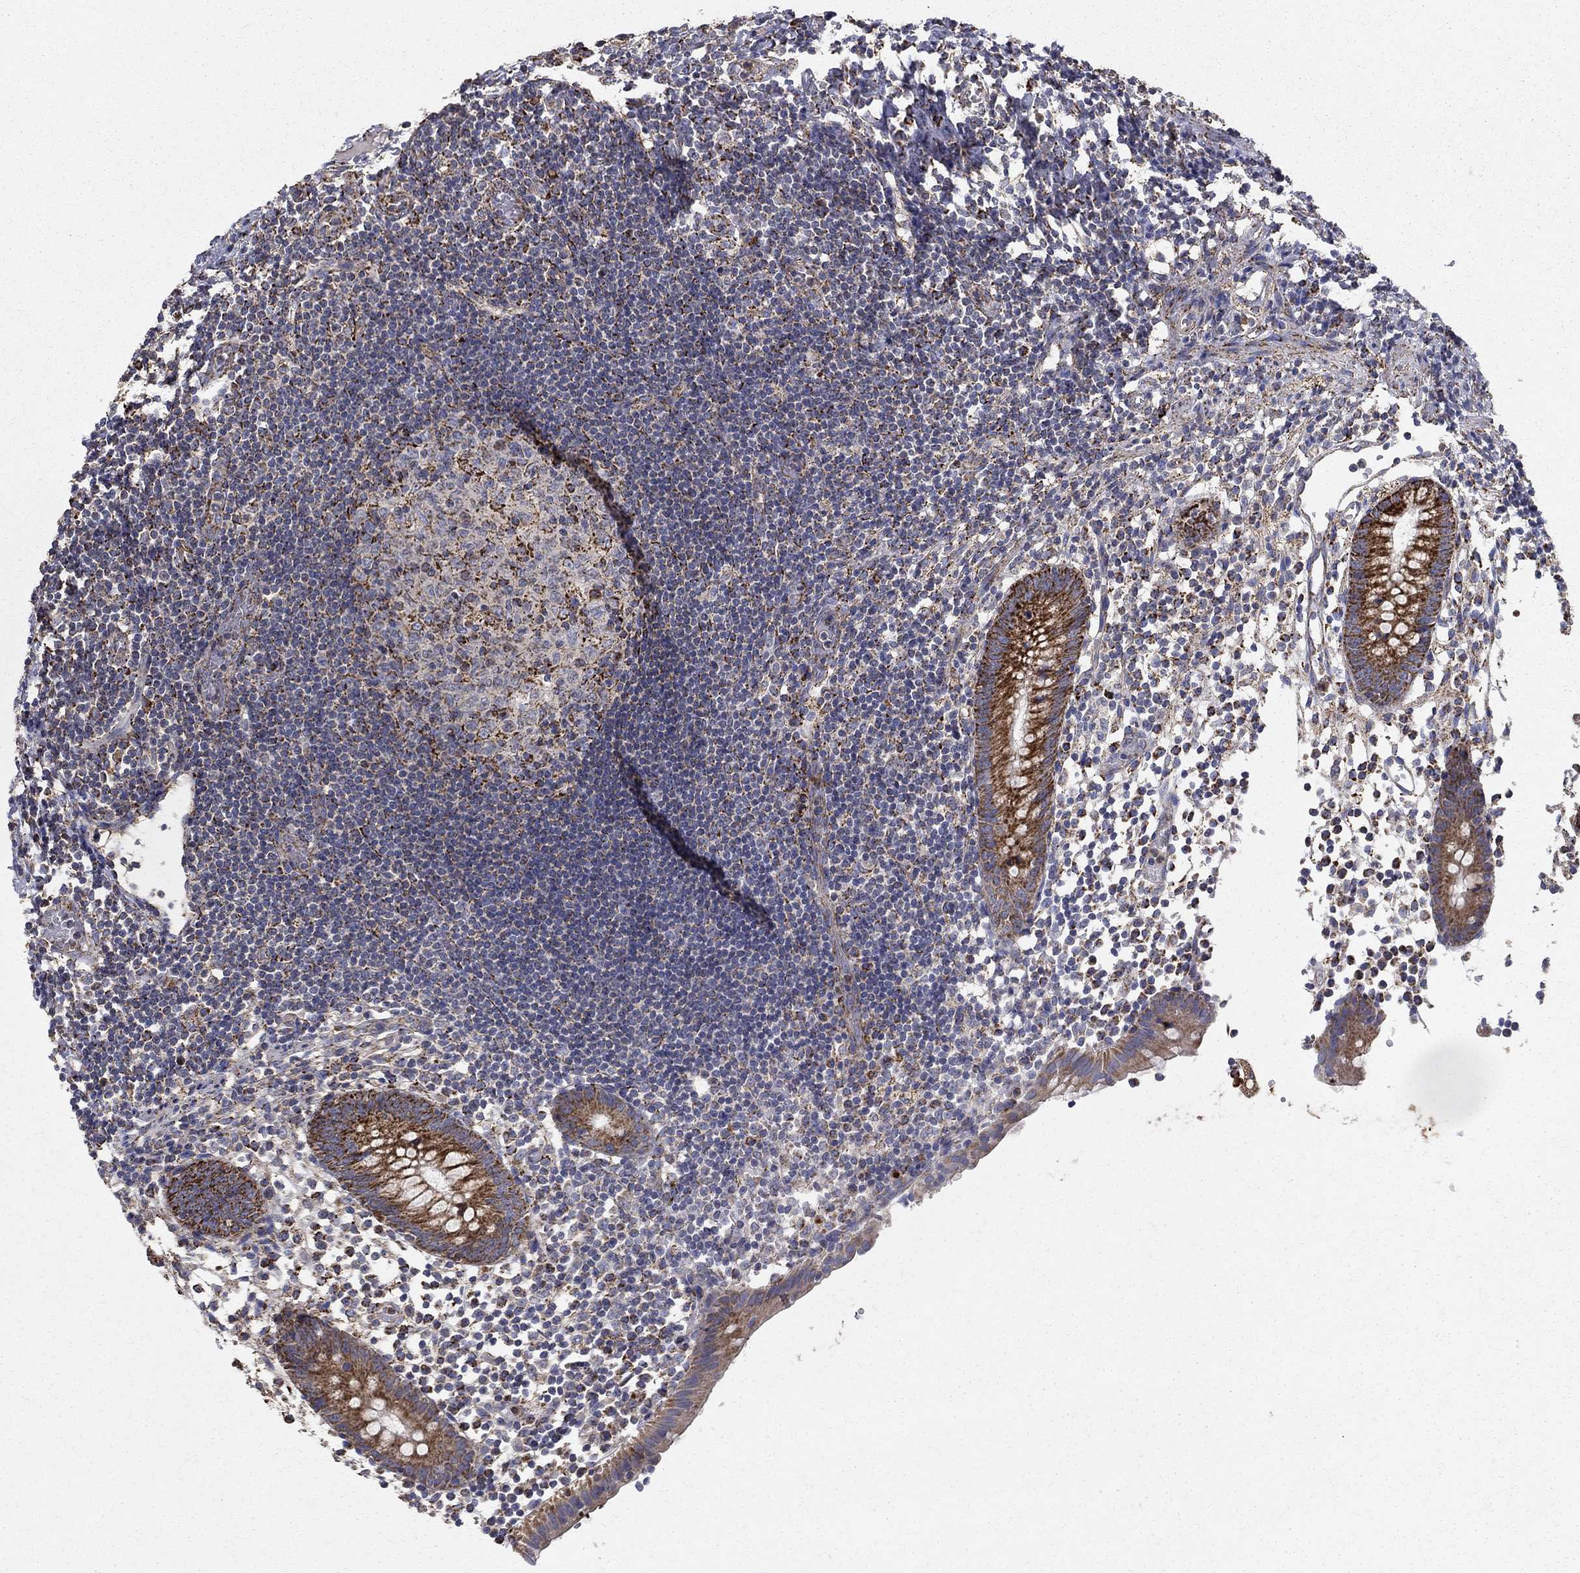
{"staining": {"intensity": "strong", "quantity": ">75%", "location": "cytoplasmic/membranous"}, "tissue": "appendix", "cell_type": "Glandular cells", "image_type": "normal", "snomed": [{"axis": "morphology", "description": "Normal tissue, NOS"}, {"axis": "topography", "description": "Appendix"}], "caption": "A brown stain shows strong cytoplasmic/membranous staining of a protein in glandular cells of normal appendix. The protein of interest is stained brown, and the nuclei are stained in blue (DAB (3,3'-diaminobenzidine) IHC with brightfield microscopy, high magnification).", "gene": "GCSH", "patient": {"sex": "female", "age": 40}}